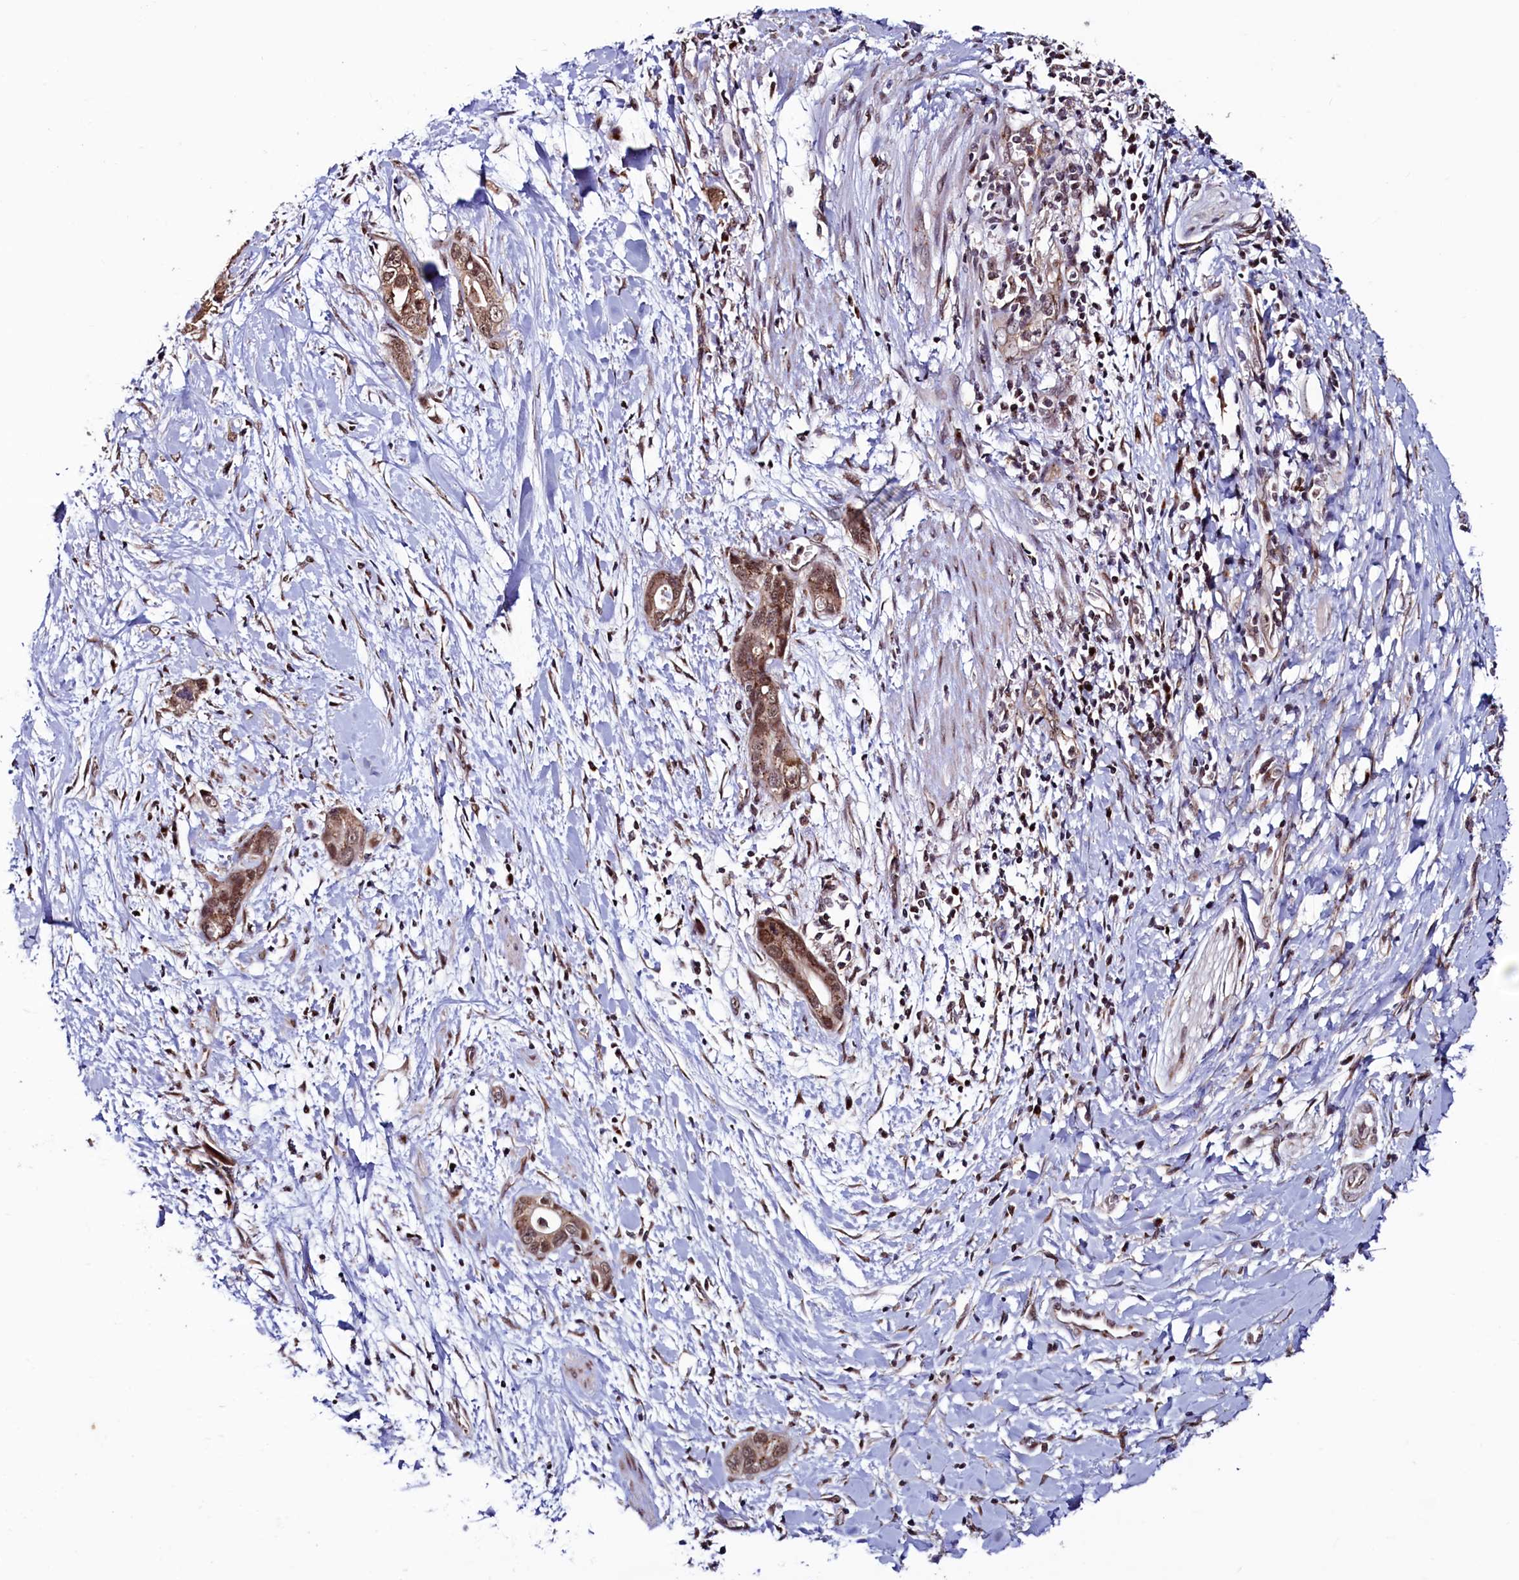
{"staining": {"intensity": "moderate", "quantity": ">75%", "location": "cytoplasmic/membranous,nuclear"}, "tissue": "pancreatic cancer", "cell_type": "Tumor cells", "image_type": "cancer", "snomed": [{"axis": "morphology", "description": "Normal tissue, NOS"}, {"axis": "morphology", "description": "Adenocarcinoma, NOS"}, {"axis": "topography", "description": "Pancreas"}, {"axis": "topography", "description": "Peripheral nerve tissue"}], "caption": "Protein staining of adenocarcinoma (pancreatic) tissue reveals moderate cytoplasmic/membranous and nuclear expression in about >75% of tumor cells. The staining is performed using DAB (3,3'-diaminobenzidine) brown chromogen to label protein expression. The nuclei are counter-stained blue using hematoxylin.", "gene": "SEC24C", "patient": {"sex": "male", "age": 59}}